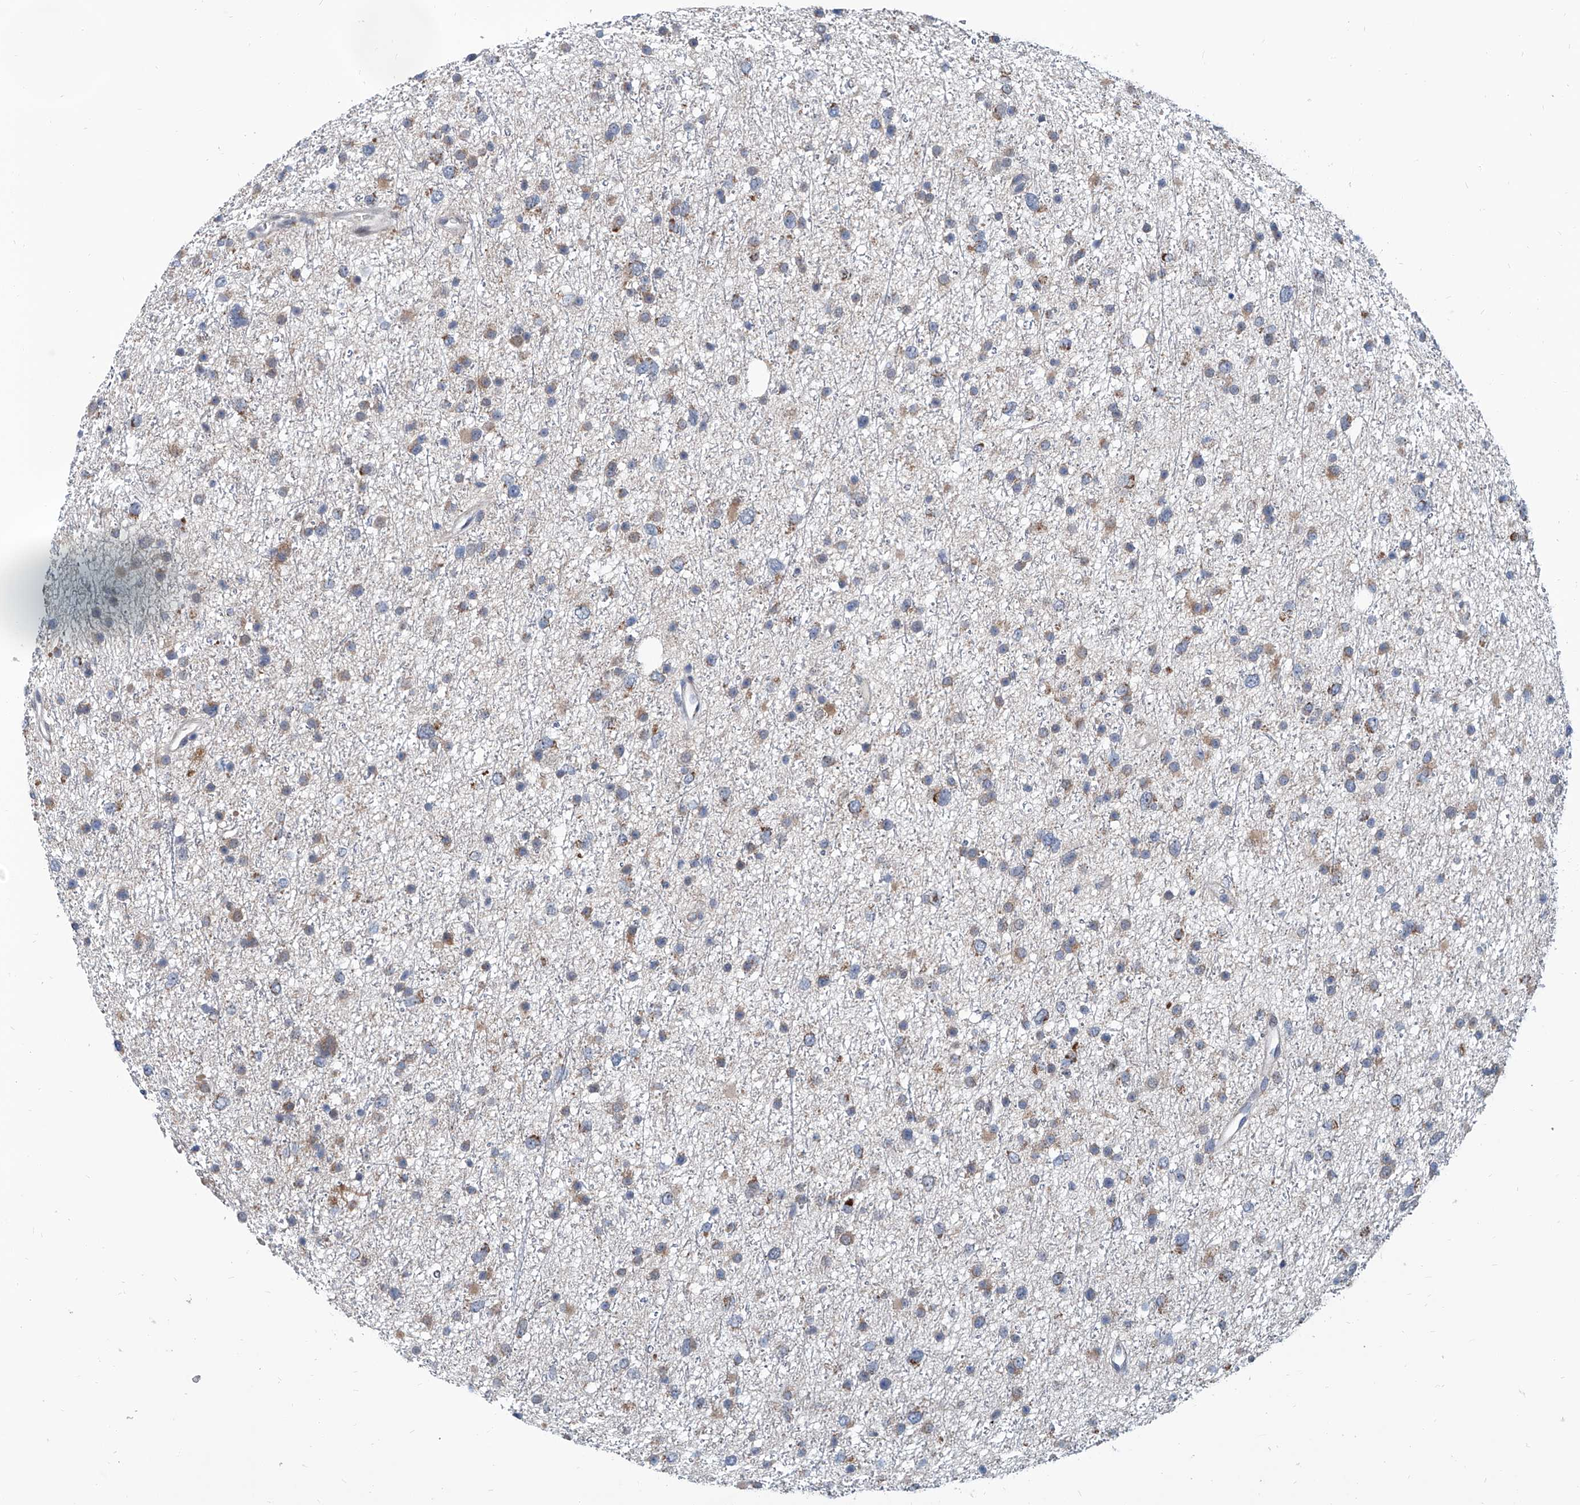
{"staining": {"intensity": "weak", "quantity": "25%-75%", "location": "cytoplasmic/membranous"}, "tissue": "glioma", "cell_type": "Tumor cells", "image_type": "cancer", "snomed": [{"axis": "morphology", "description": "Glioma, malignant, Low grade"}, {"axis": "topography", "description": "Cerebral cortex"}], "caption": "An image of human glioma stained for a protein displays weak cytoplasmic/membranous brown staining in tumor cells.", "gene": "USP48", "patient": {"sex": "female", "age": 39}}